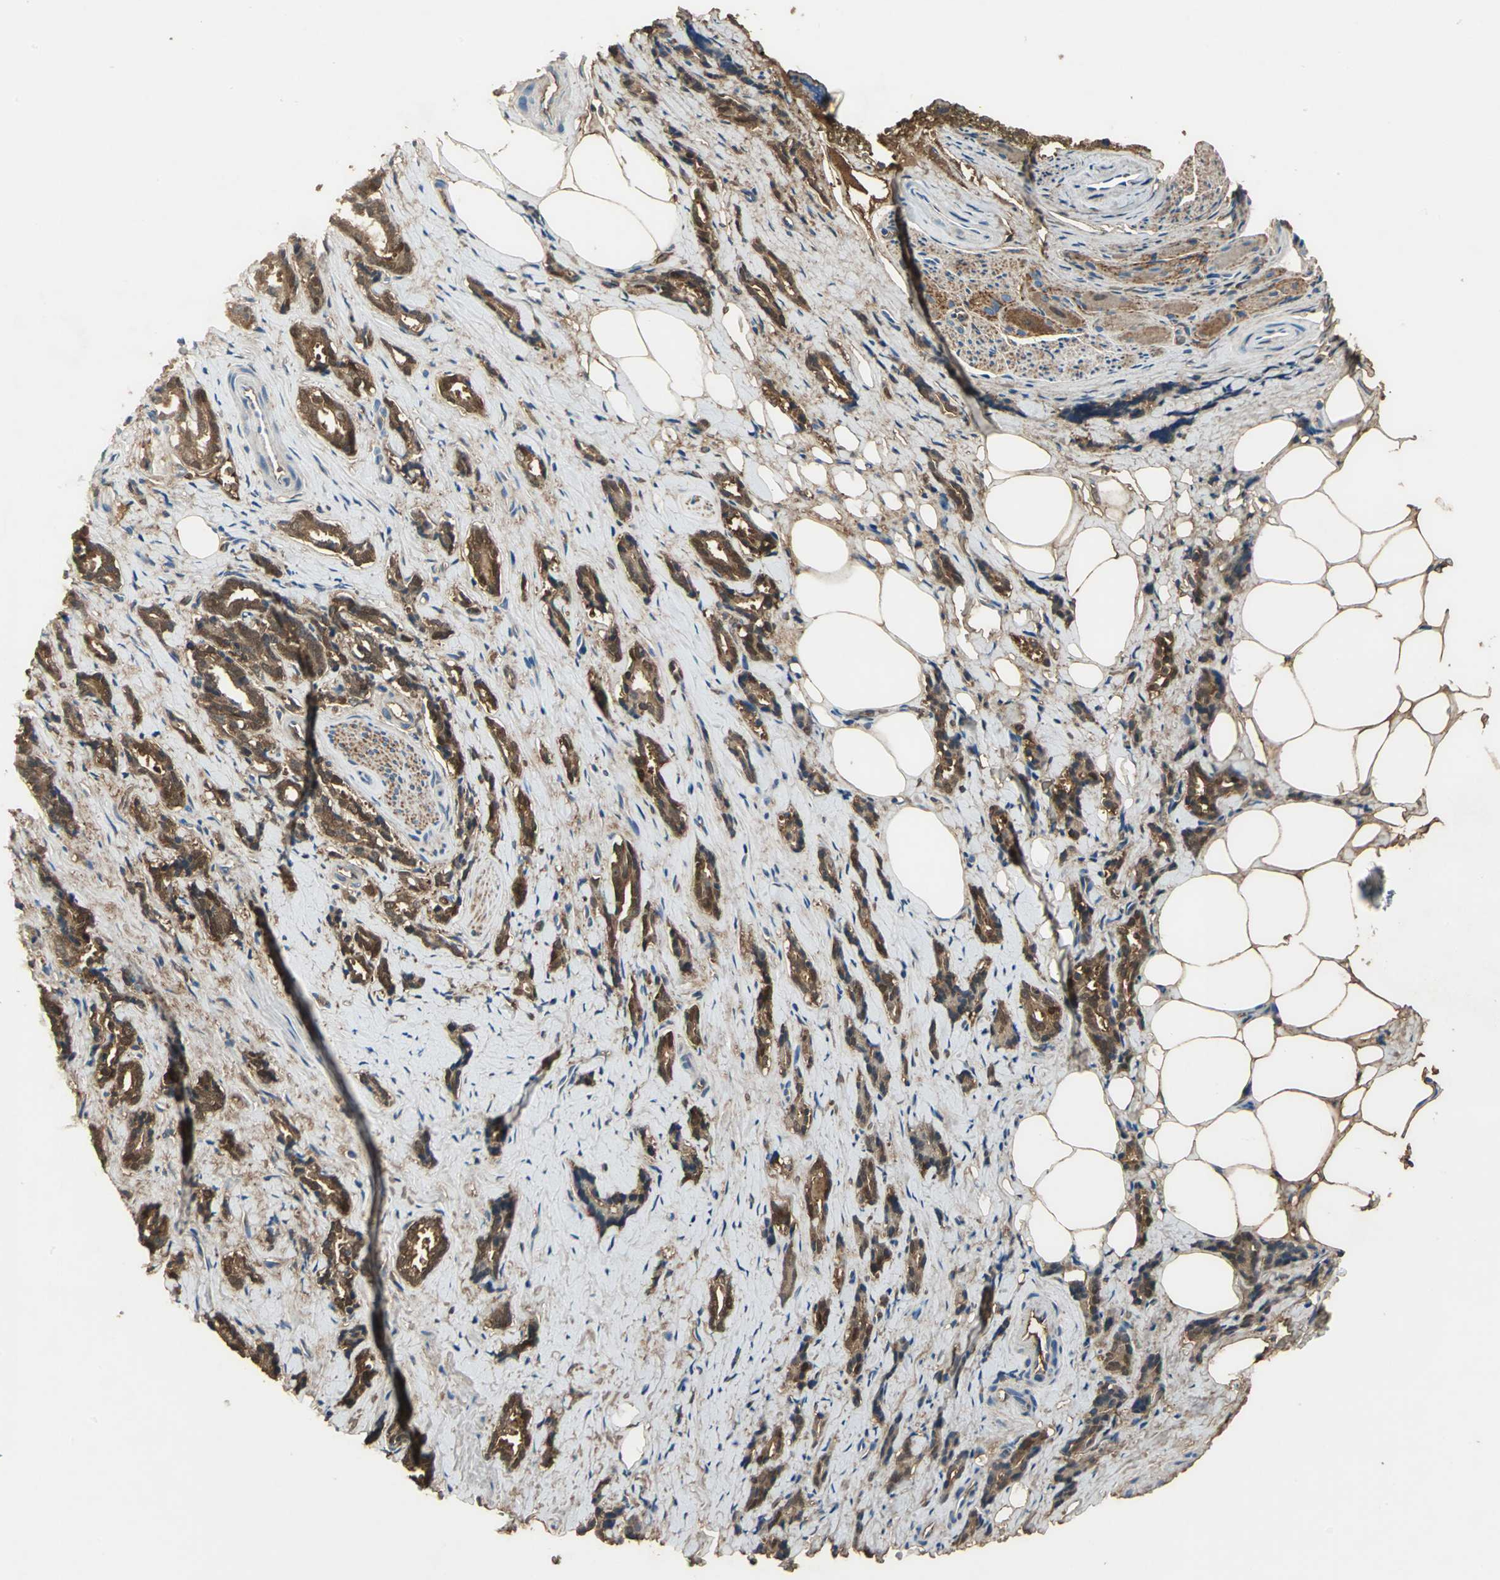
{"staining": {"intensity": "strong", "quantity": ">75%", "location": "cytoplasmic/membranous,nuclear"}, "tissue": "prostate cancer", "cell_type": "Tumor cells", "image_type": "cancer", "snomed": [{"axis": "morphology", "description": "Adenocarcinoma, High grade"}, {"axis": "topography", "description": "Prostate"}], "caption": "High-grade adenocarcinoma (prostate) stained with a brown dye displays strong cytoplasmic/membranous and nuclear positive staining in approximately >75% of tumor cells.", "gene": "DDAH1", "patient": {"sex": "male", "age": 67}}